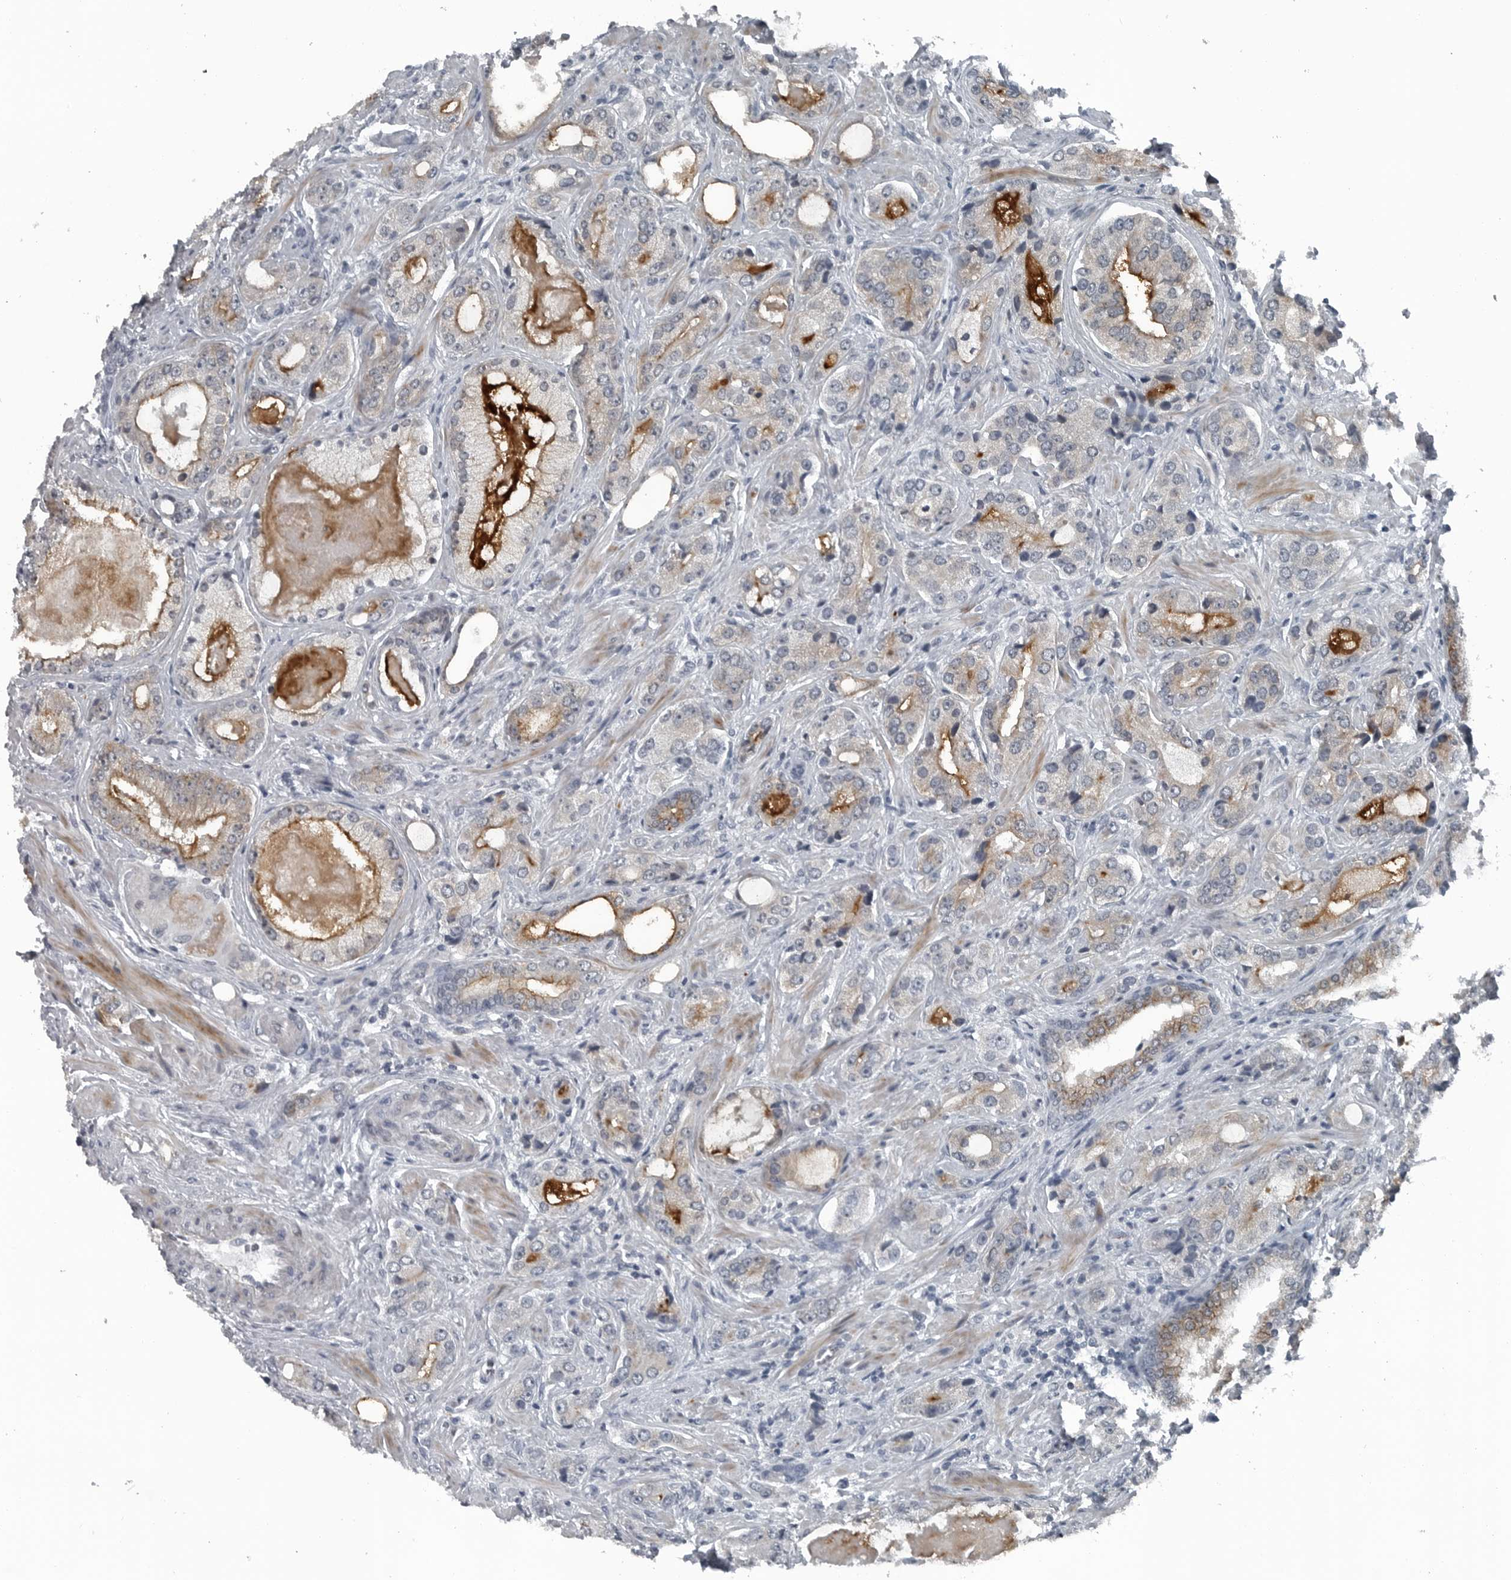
{"staining": {"intensity": "strong", "quantity": "25%-75%", "location": "cytoplasmic/membranous"}, "tissue": "prostate cancer", "cell_type": "Tumor cells", "image_type": "cancer", "snomed": [{"axis": "morphology", "description": "Normal tissue, NOS"}, {"axis": "morphology", "description": "Adenocarcinoma, High grade"}, {"axis": "topography", "description": "Prostate"}, {"axis": "topography", "description": "Peripheral nerve tissue"}], "caption": "Immunohistochemistry (IHC) image of neoplastic tissue: prostate high-grade adenocarcinoma stained using immunohistochemistry shows high levels of strong protein expression localized specifically in the cytoplasmic/membranous of tumor cells, appearing as a cytoplasmic/membranous brown color.", "gene": "GAK", "patient": {"sex": "male", "age": 59}}